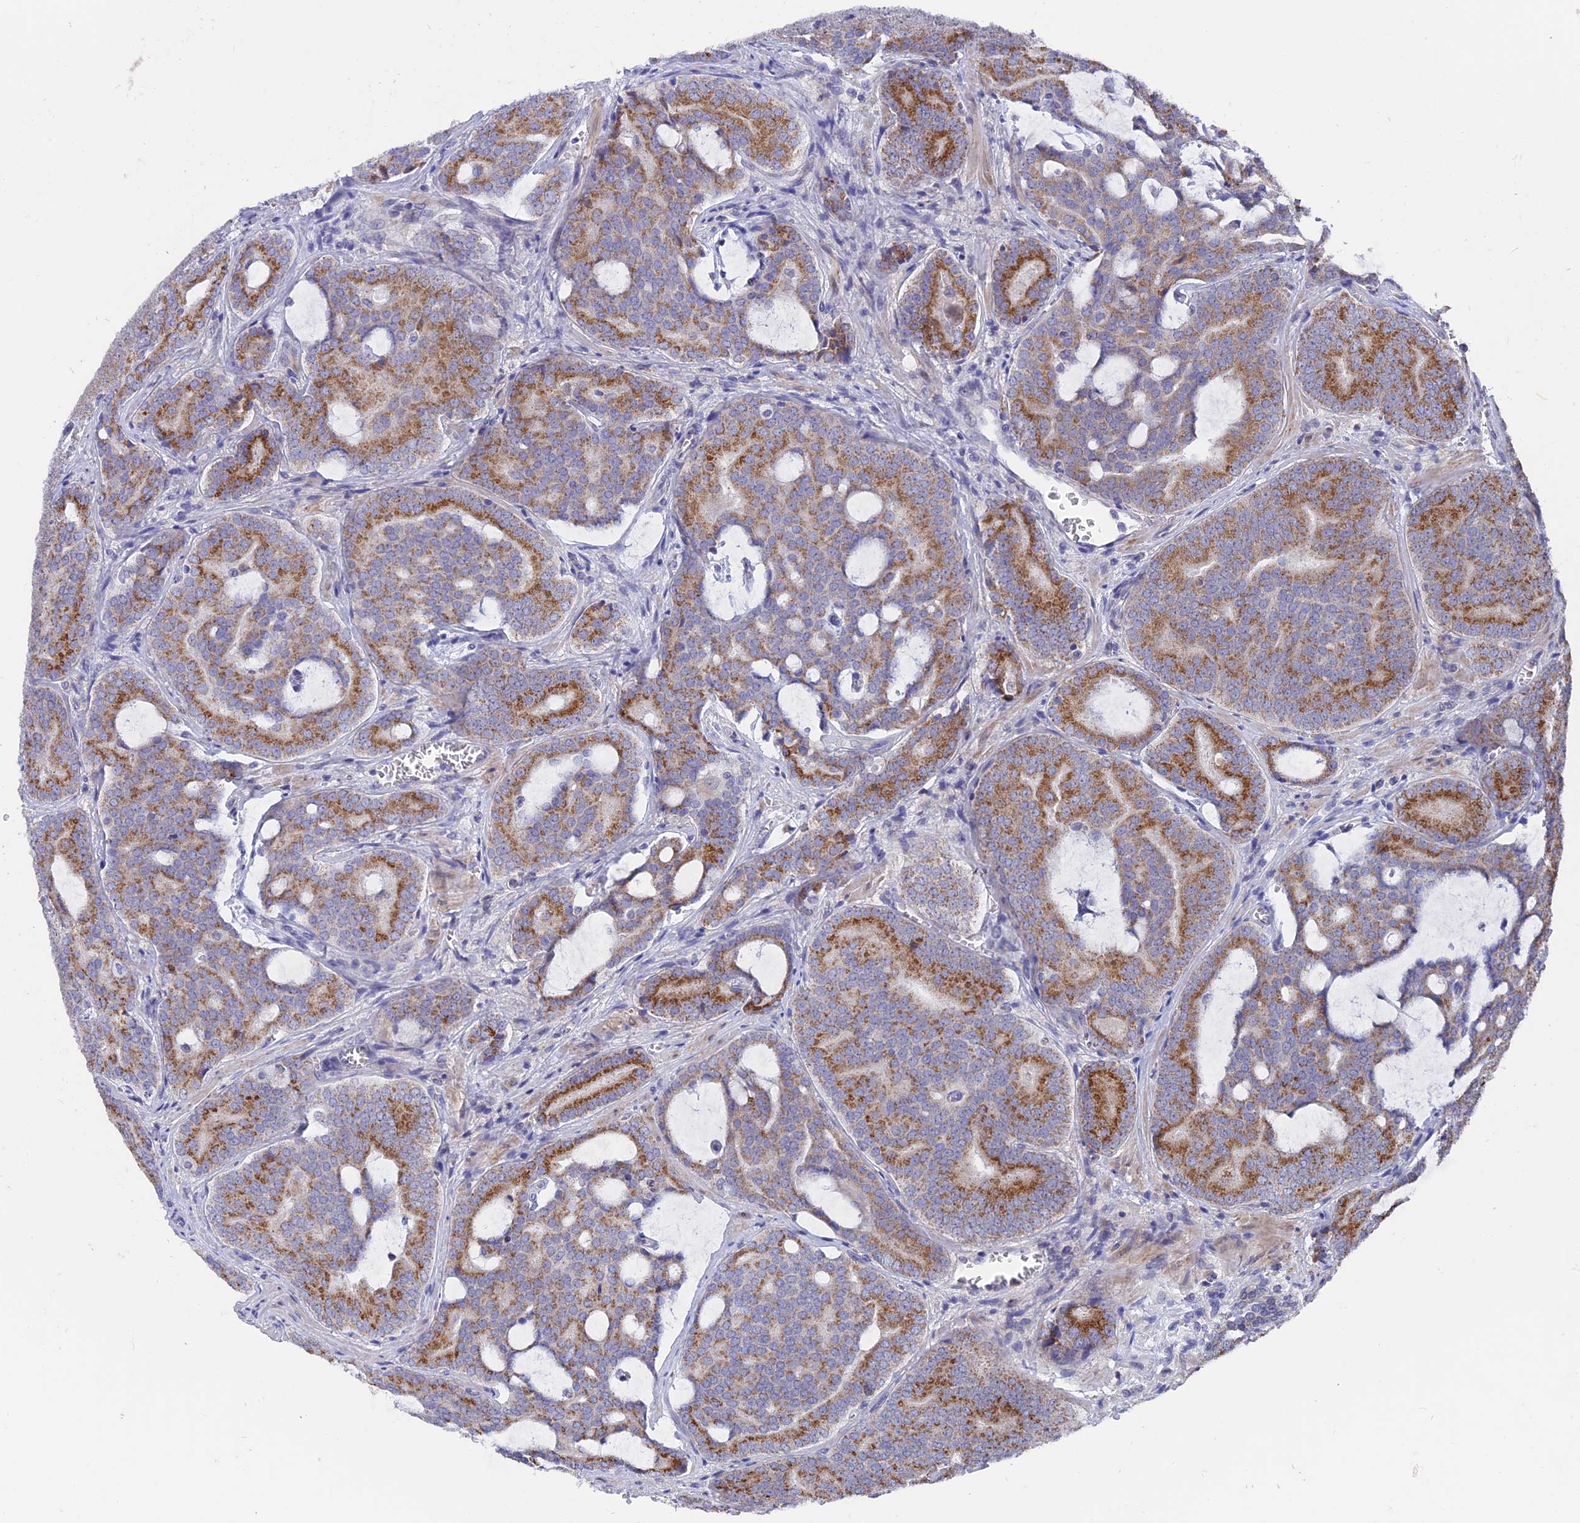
{"staining": {"intensity": "moderate", "quantity": ">75%", "location": "cytoplasmic/membranous"}, "tissue": "prostate cancer", "cell_type": "Tumor cells", "image_type": "cancer", "snomed": [{"axis": "morphology", "description": "Adenocarcinoma, High grade"}, {"axis": "topography", "description": "Prostate"}], "caption": "The immunohistochemical stain labels moderate cytoplasmic/membranous positivity in tumor cells of prostate cancer tissue.", "gene": "AK4", "patient": {"sex": "male", "age": 55}}